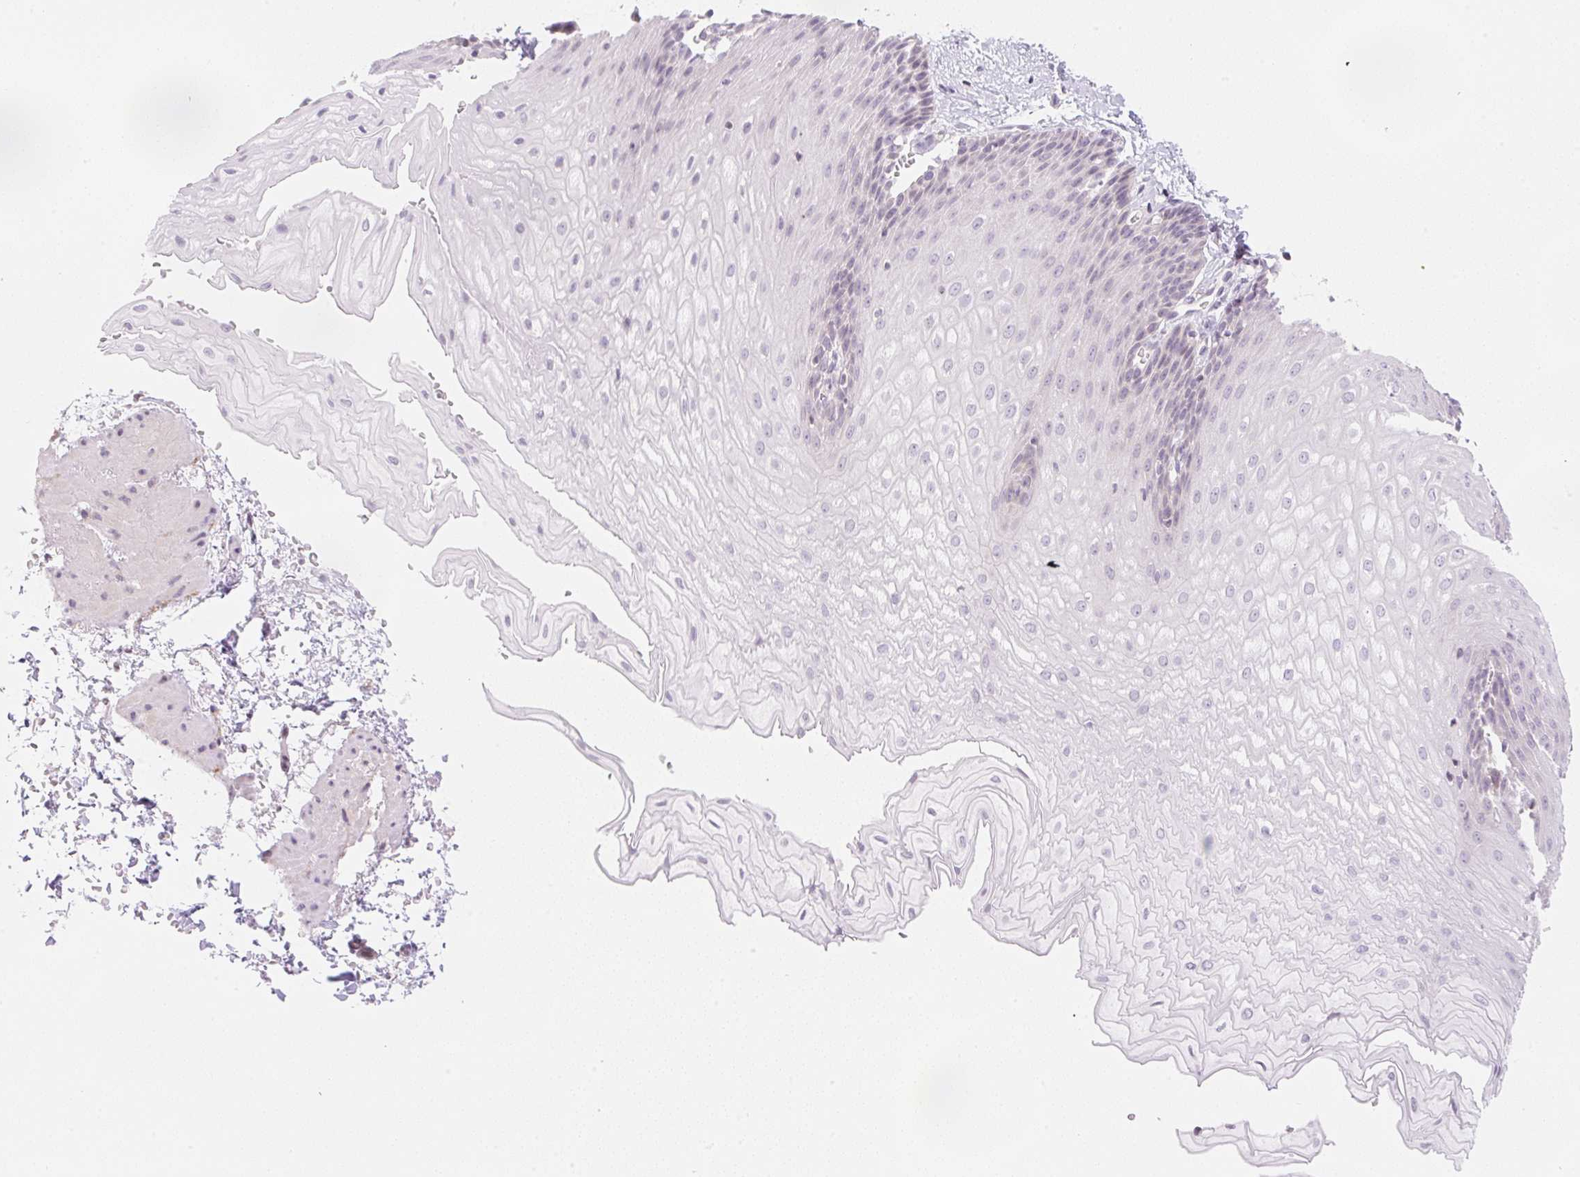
{"staining": {"intensity": "negative", "quantity": "none", "location": "none"}, "tissue": "esophagus", "cell_type": "Squamous epithelial cells", "image_type": "normal", "snomed": [{"axis": "morphology", "description": "Normal tissue, NOS"}, {"axis": "topography", "description": "Esophagus"}], "caption": "Immunohistochemistry micrograph of normal human esophagus stained for a protein (brown), which exhibits no staining in squamous epithelial cells. (DAB (3,3'-diaminobenzidine) immunohistochemistry (IHC), high magnification).", "gene": "CASKIN1", "patient": {"sex": "male", "age": 70}}